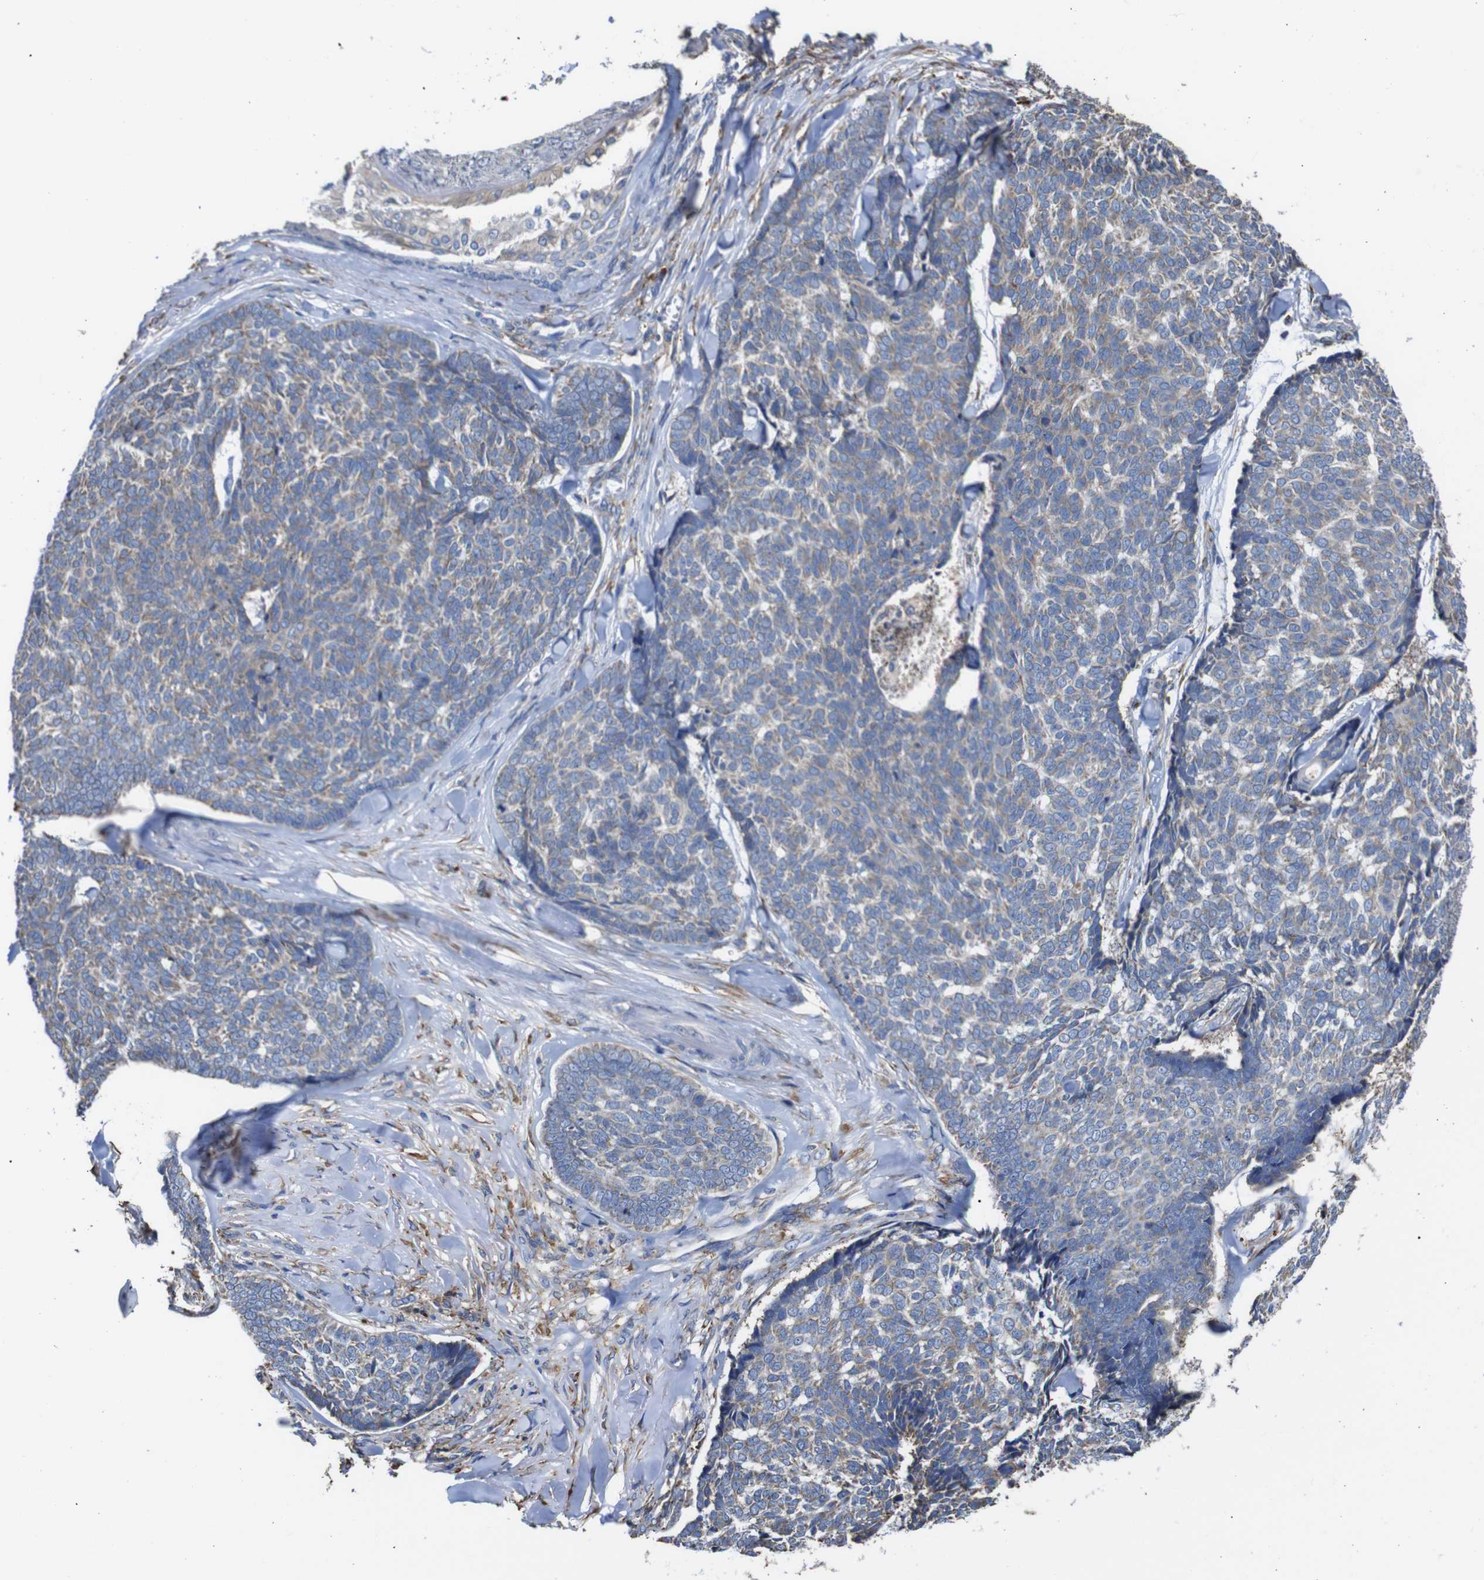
{"staining": {"intensity": "weak", "quantity": "<25%", "location": "cytoplasmic/membranous"}, "tissue": "skin cancer", "cell_type": "Tumor cells", "image_type": "cancer", "snomed": [{"axis": "morphology", "description": "Basal cell carcinoma"}, {"axis": "topography", "description": "Skin"}], "caption": "Immunohistochemical staining of skin cancer (basal cell carcinoma) reveals no significant expression in tumor cells. (DAB immunohistochemistry (IHC) with hematoxylin counter stain).", "gene": "PPIB", "patient": {"sex": "male", "age": 84}}